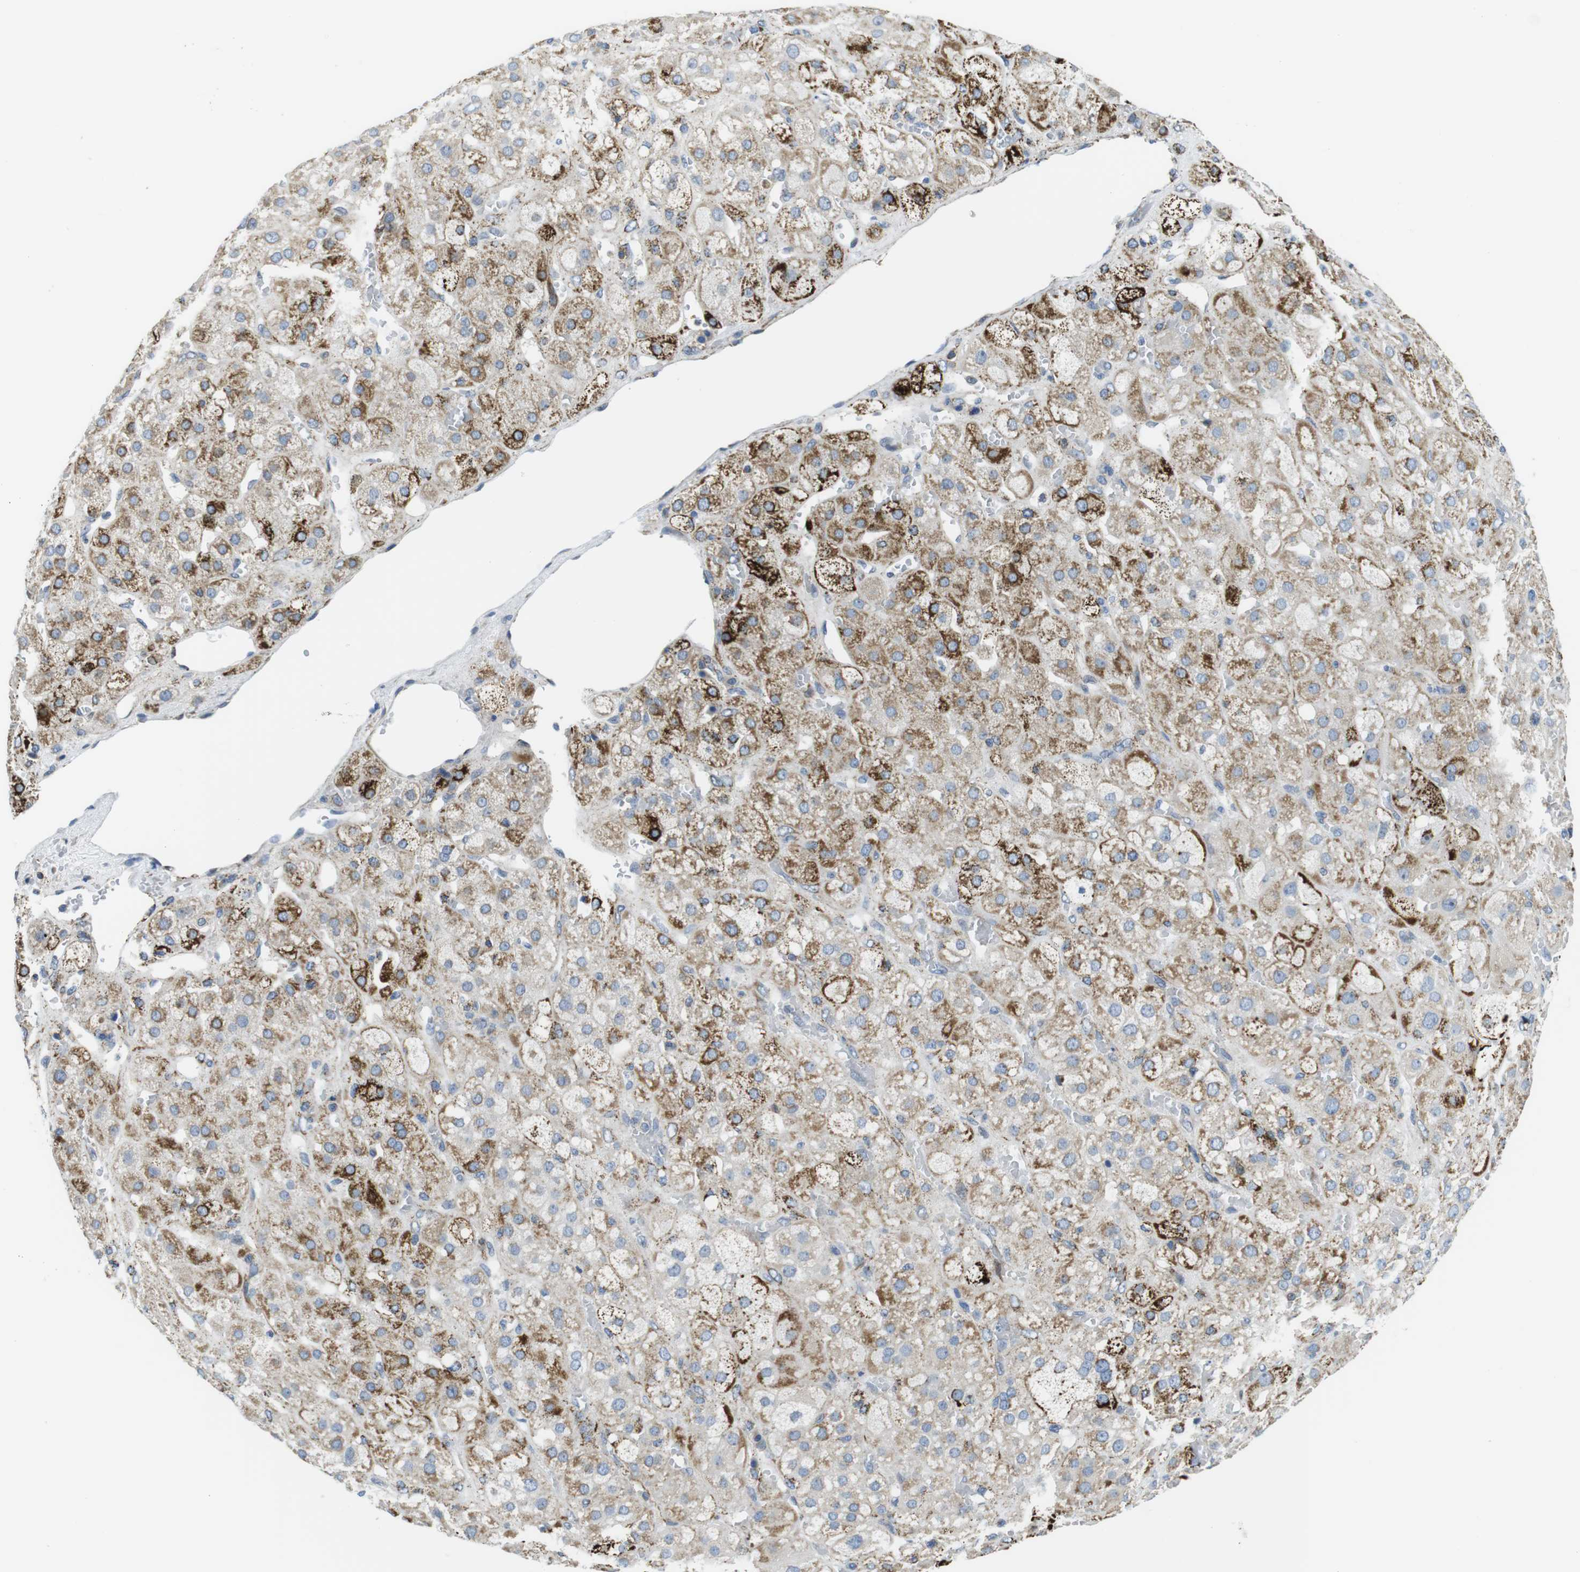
{"staining": {"intensity": "moderate", "quantity": "25%-75%", "location": "cytoplasmic/membranous"}, "tissue": "adrenal gland", "cell_type": "Glandular cells", "image_type": "normal", "snomed": [{"axis": "morphology", "description": "Normal tissue, NOS"}, {"axis": "topography", "description": "Adrenal gland"}], "caption": "Moderate cytoplasmic/membranous positivity for a protein is present in about 25%-75% of glandular cells of unremarkable adrenal gland using IHC.", "gene": "KCNE3", "patient": {"sex": "female", "age": 47}}